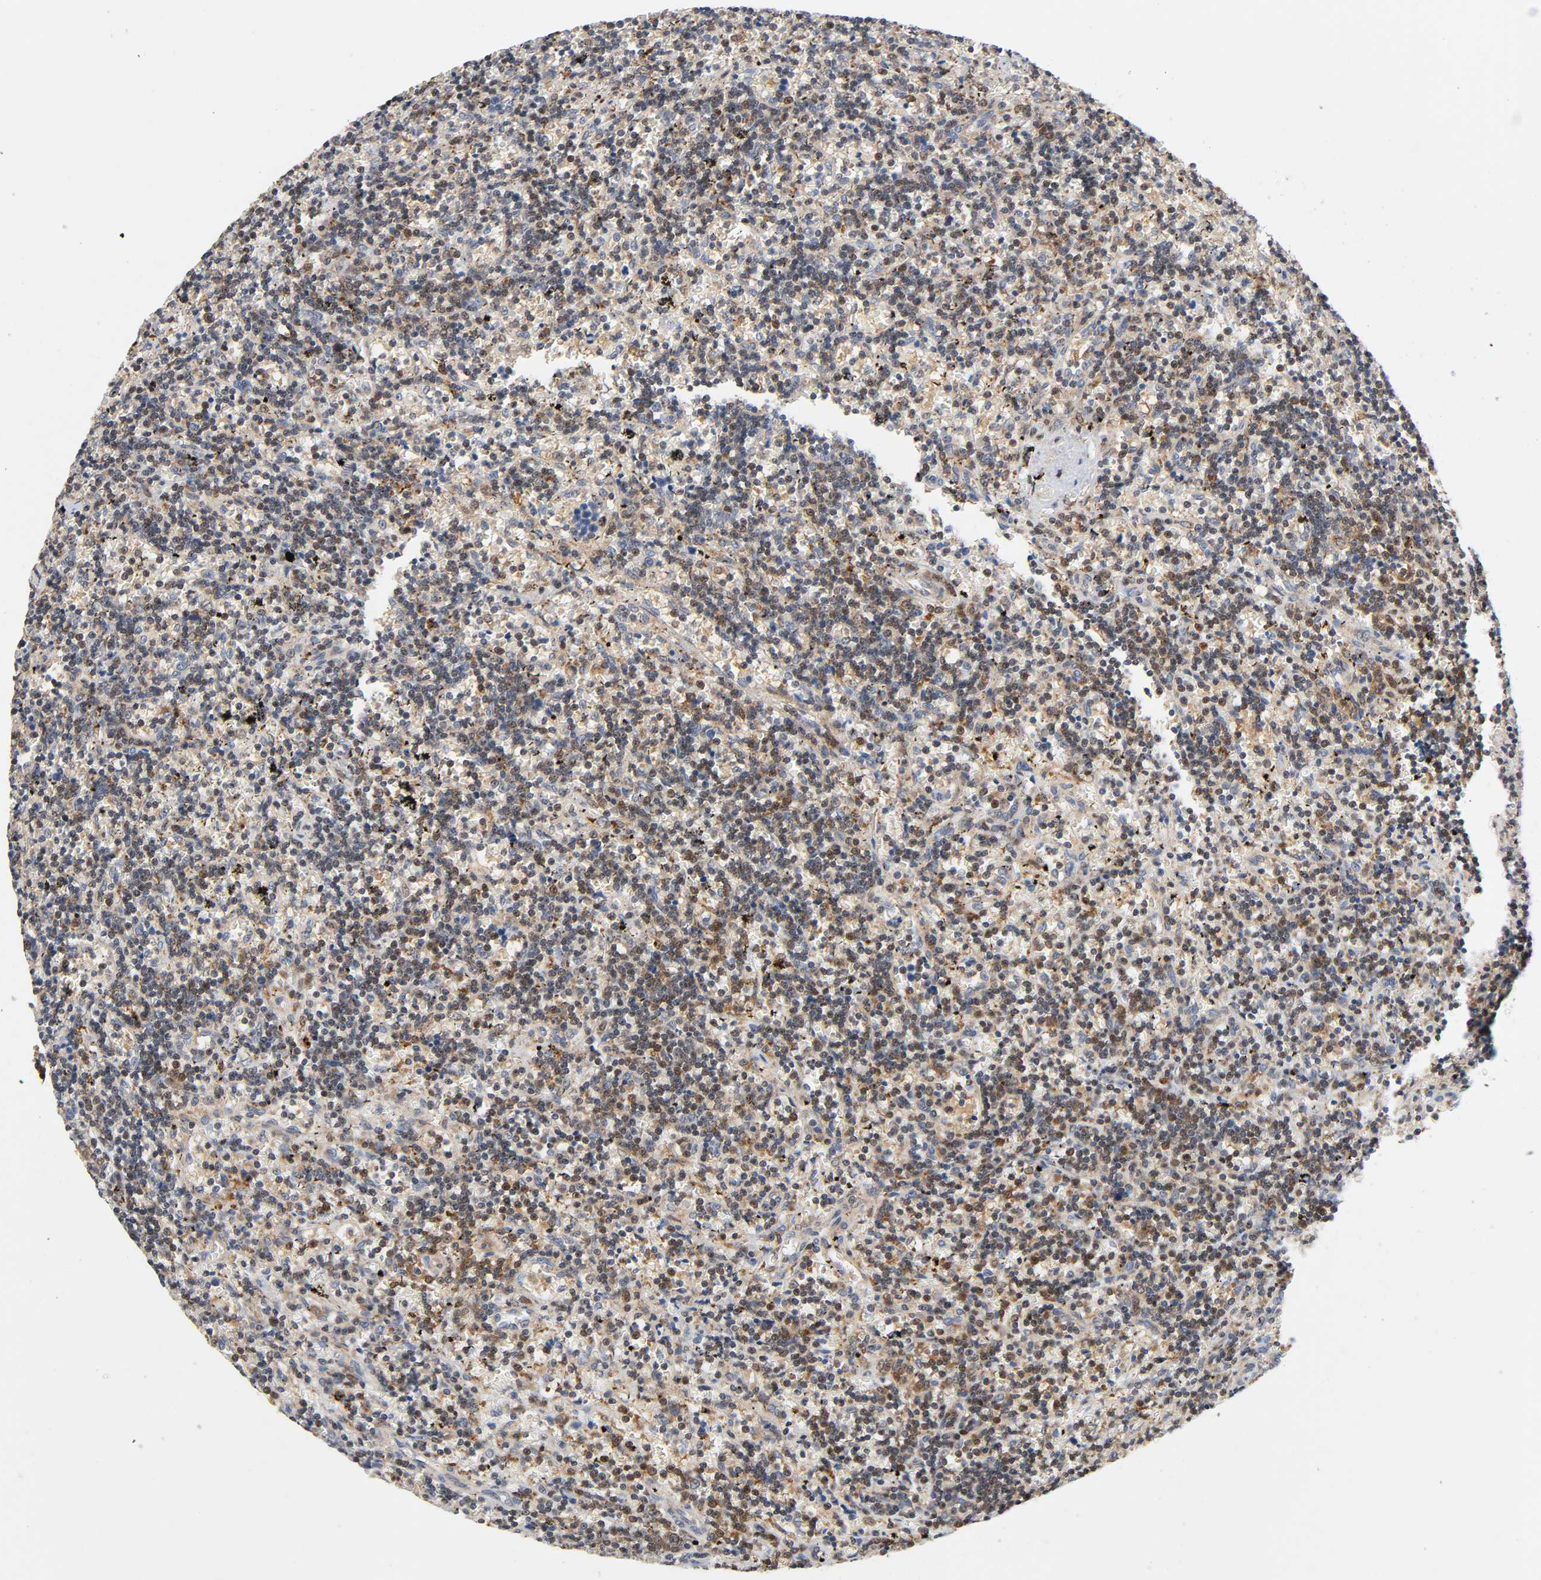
{"staining": {"intensity": "weak", "quantity": "<25%", "location": "cytoplasmic/membranous,nuclear"}, "tissue": "lymphoma", "cell_type": "Tumor cells", "image_type": "cancer", "snomed": [{"axis": "morphology", "description": "Malignant lymphoma, non-Hodgkin's type, Low grade"}, {"axis": "topography", "description": "Spleen"}], "caption": "IHC photomicrograph of lymphoma stained for a protein (brown), which displays no expression in tumor cells. (DAB (3,3'-diaminobenzidine) immunohistochemistry visualized using brightfield microscopy, high magnification).", "gene": "CASP9", "patient": {"sex": "male", "age": 60}}